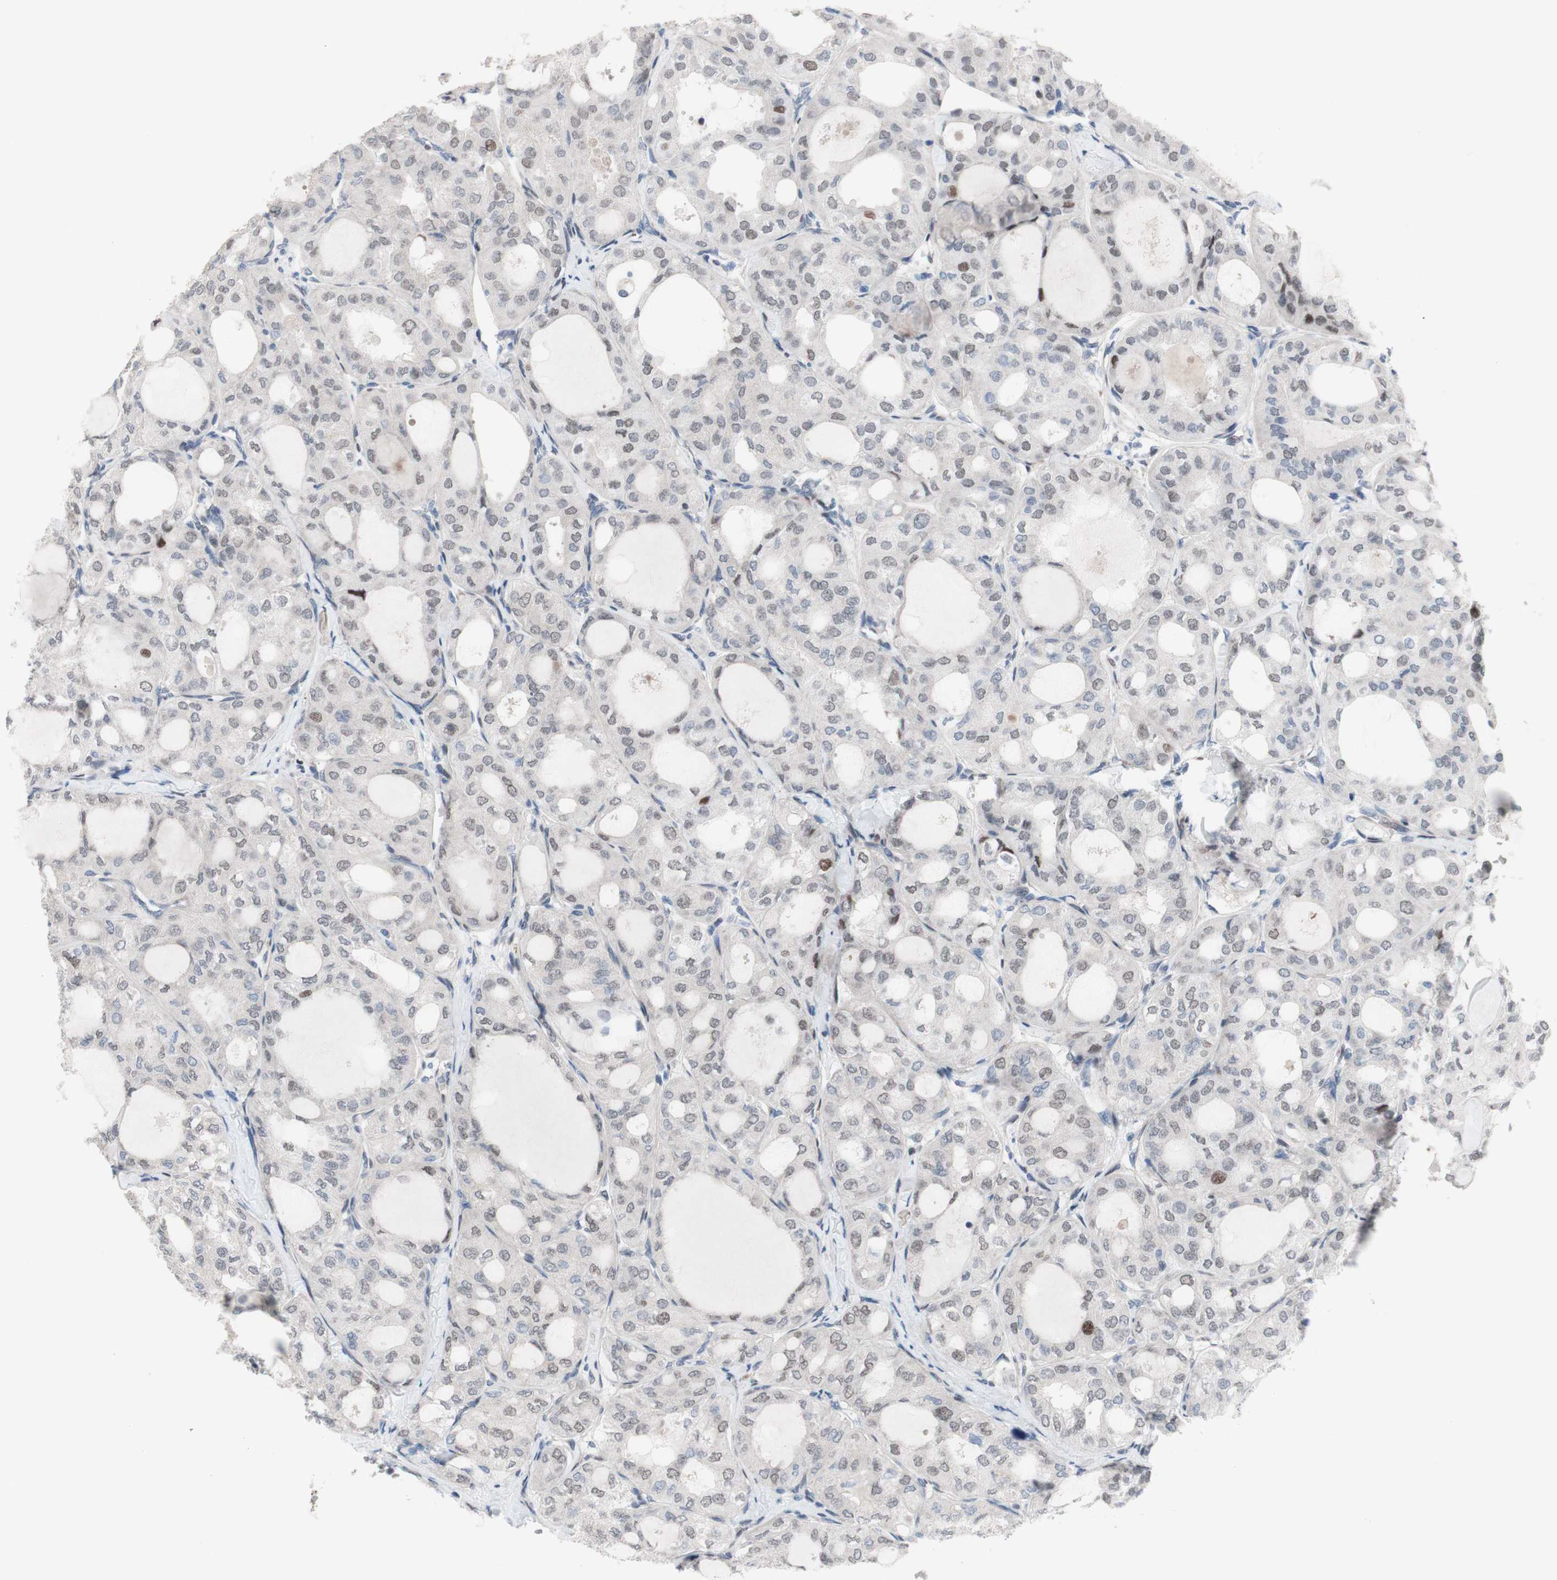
{"staining": {"intensity": "negative", "quantity": "none", "location": "none"}, "tissue": "thyroid cancer", "cell_type": "Tumor cells", "image_type": "cancer", "snomed": [{"axis": "morphology", "description": "Follicular adenoma carcinoma, NOS"}, {"axis": "topography", "description": "Thyroid gland"}], "caption": "Tumor cells are negative for protein expression in human follicular adenoma carcinoma (thyroid).", "gene": "PHTF2", "patient": {"sex": "male", "age": 75}}